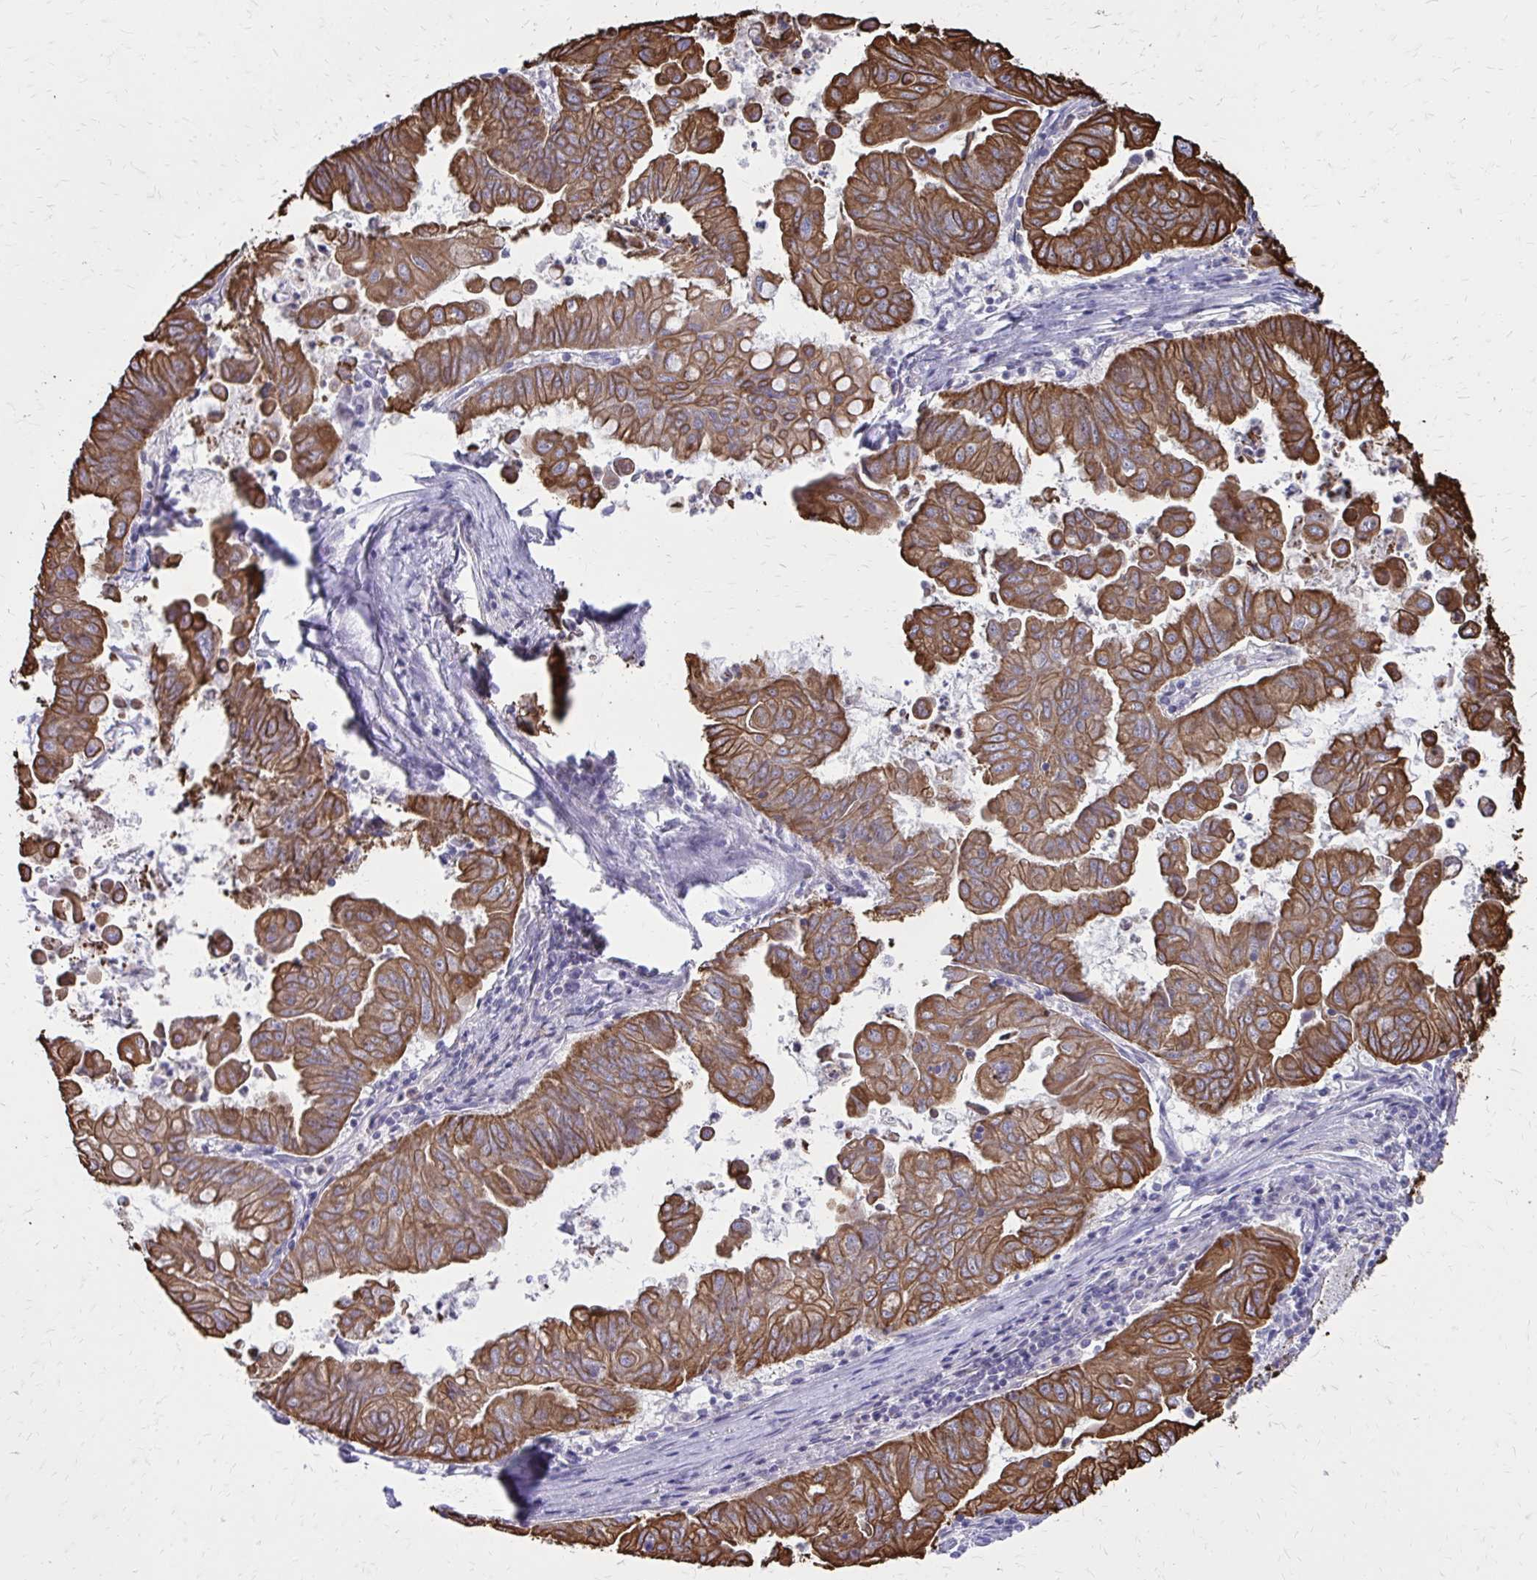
{"staining": {"intensity": "strong", "quantity": ">75%", "location": "cytoplasmic/membranous"}, "tissue": "stomach cancer", "cell_type": "Tumor cells", "image_type": "cancer", "snomed": [{"axis": "morphology", "description": "Adenocarcinoma, NOS"}, {"axis": "topography", "description": "Stomach, upper"}], "caption": "Stomach cancer (adenocarcinoma) stained with a protein marker exhibits strong staining in tumor cells.", "gene": "ANKRD30B", "patient": {"sex": "male", "age": 80}}